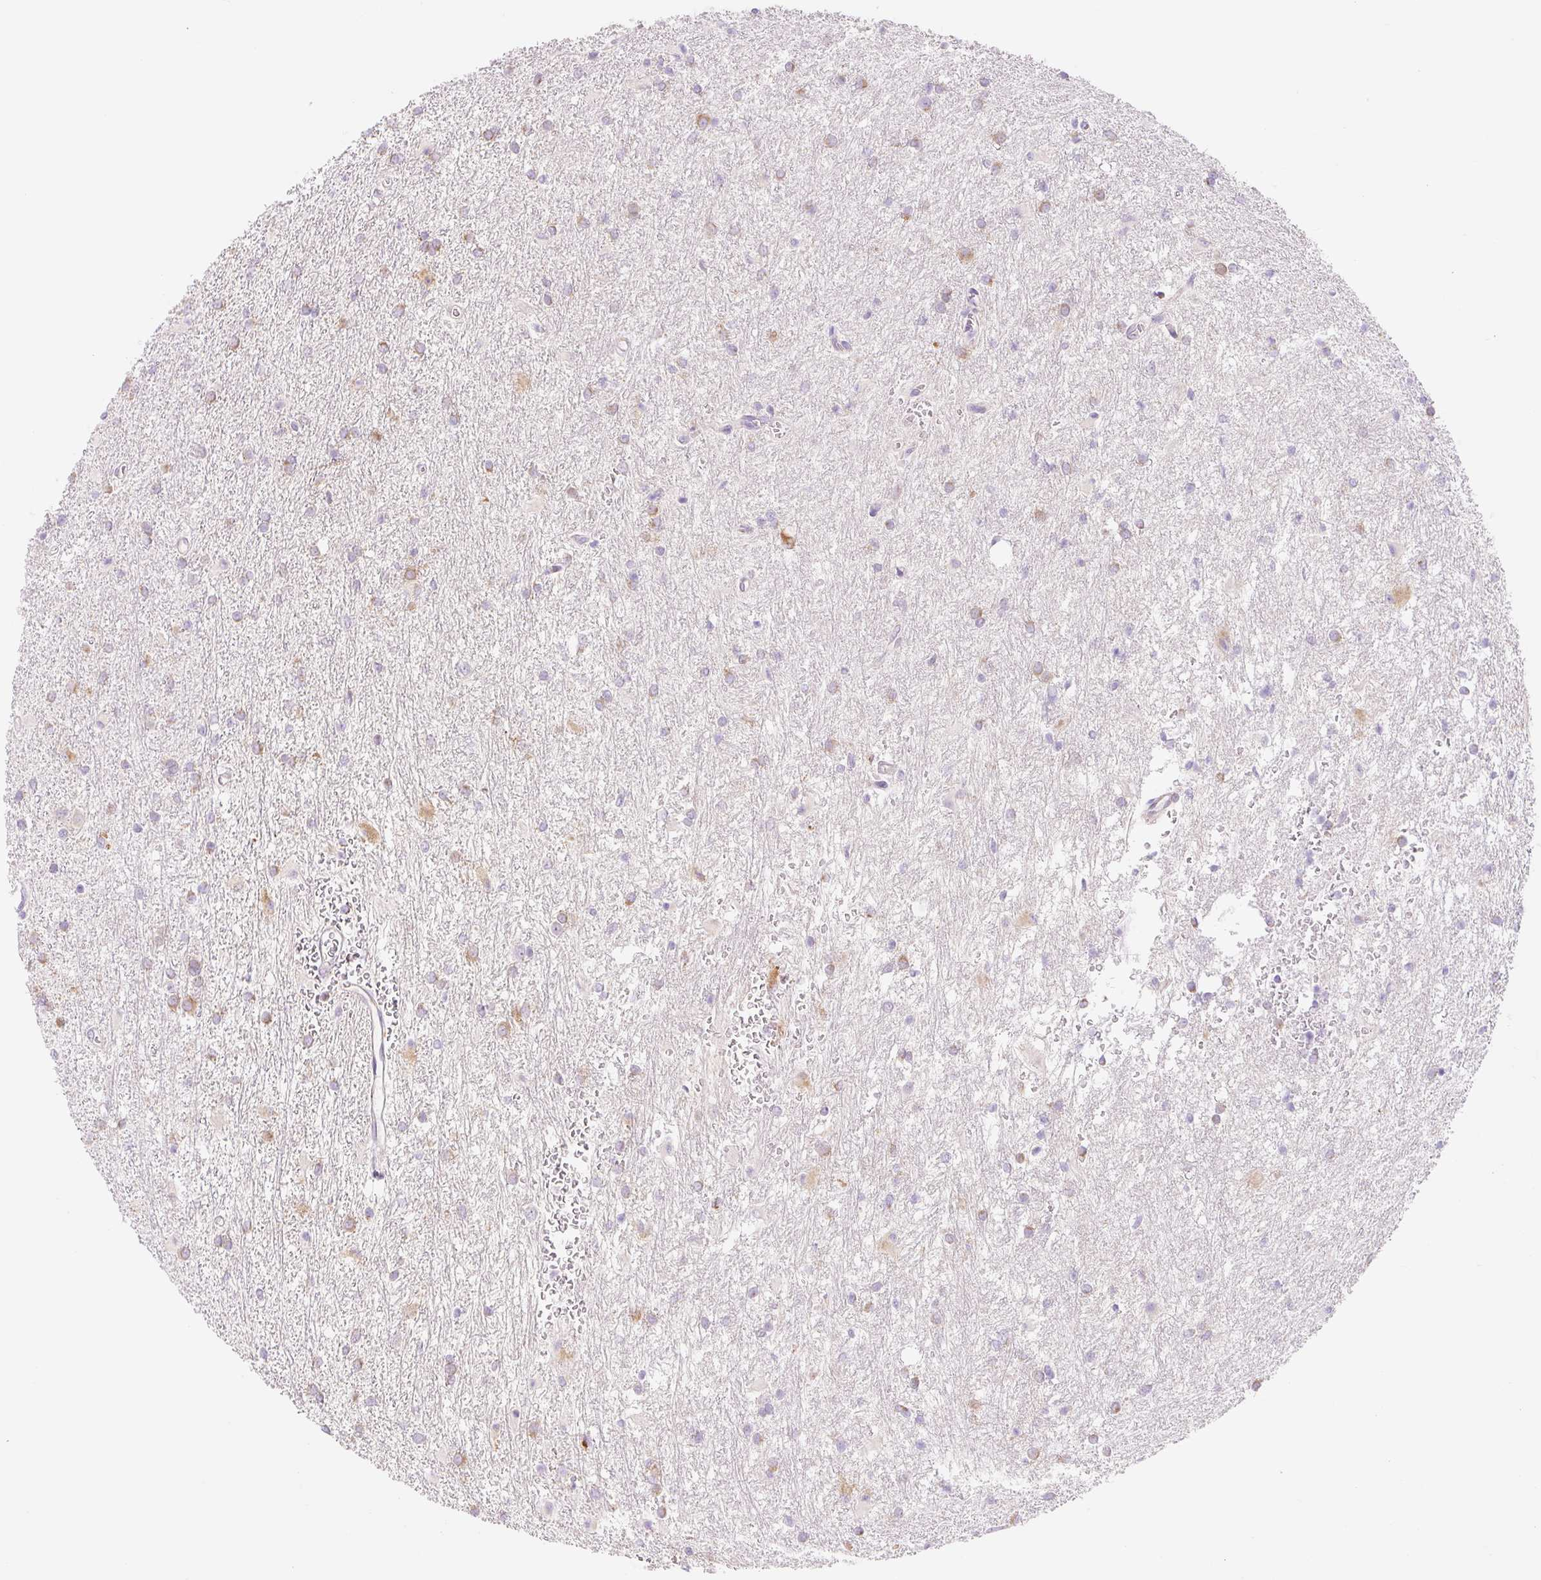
{"staining": {"intensity": "weak", "quantity": "<25%", "location": "cytoplasmic/membranous"}, "tissue": "glioma", "cell_type": "Tumor cells", "image_type": "cancer", "snomed": [{"axis": "morphology", "description": "Glioma, malignant, High grade"}, {"axis": "topography", "description": "Brain"}], "caption": "This is a histopathology image of immunohistochemistry staining of glioma, which shows no expression in tumor cells. (DAB immunohistochemistry (IHC) with hematoxylin counter stain).", "gene": "FOCAD", "patient": {"sex": "female", "age": 50}}